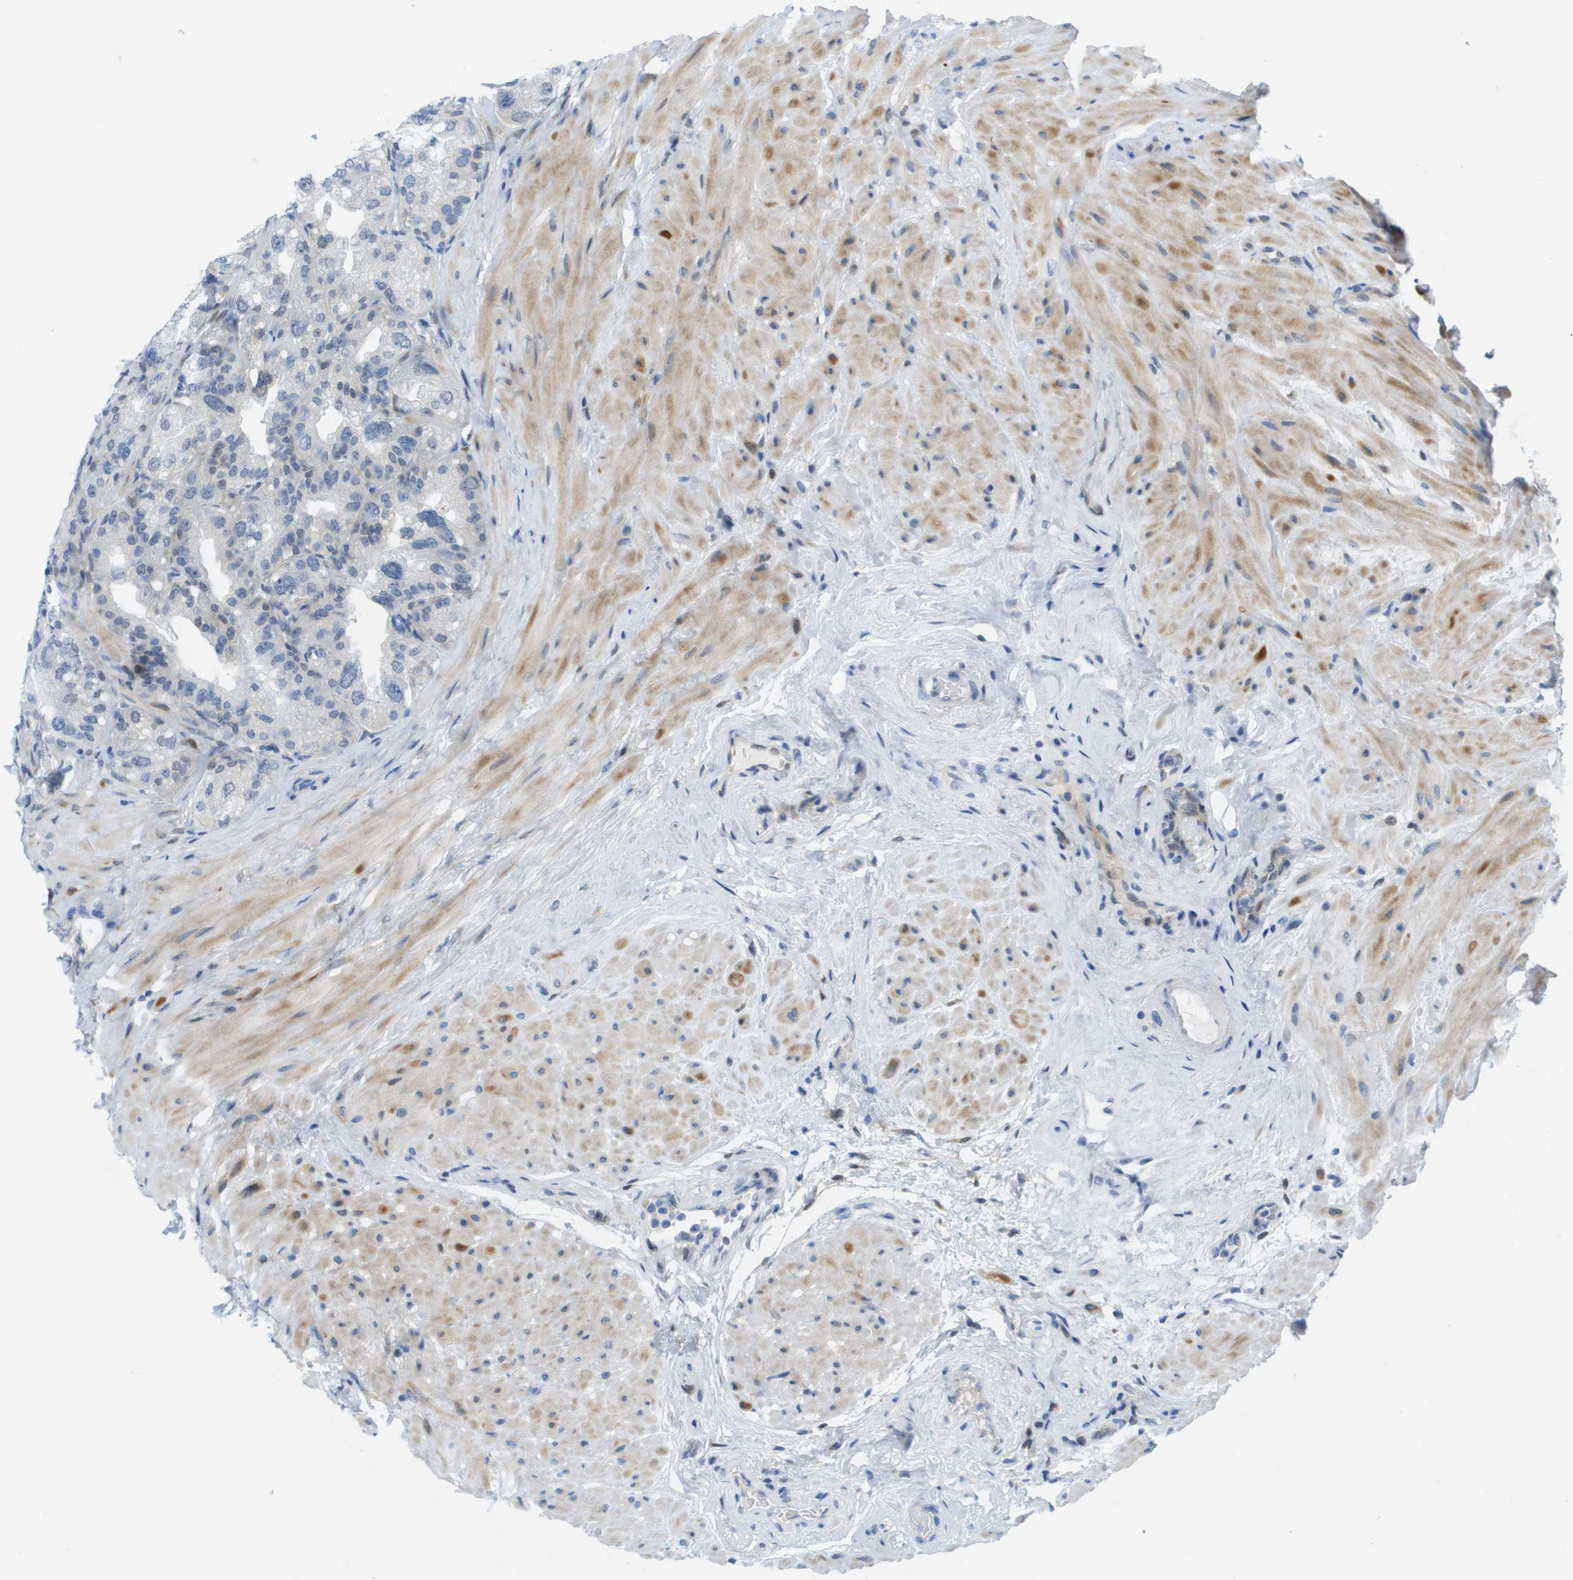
{"staining": {"intensity": "weak", "quantity": "<25%", "location": "cytoplasmic/membranous"}, "tissue": "seminal vesicle", "cell_type": "Glandular cells", "image_type": "normal", "snomed": [{"axis": "morphology", "description": "Normal tissue, NOS"}, {"axis": "topography", "description": "Seminal veicle"}], "caption": "A photomicrograph of seminal vesicle stained for a protein reveals no brown staining in glandular cells. (DAB IHC, high magnification).", "gene": "CUL9", "patient": {"sex": "male", "age": 68}}